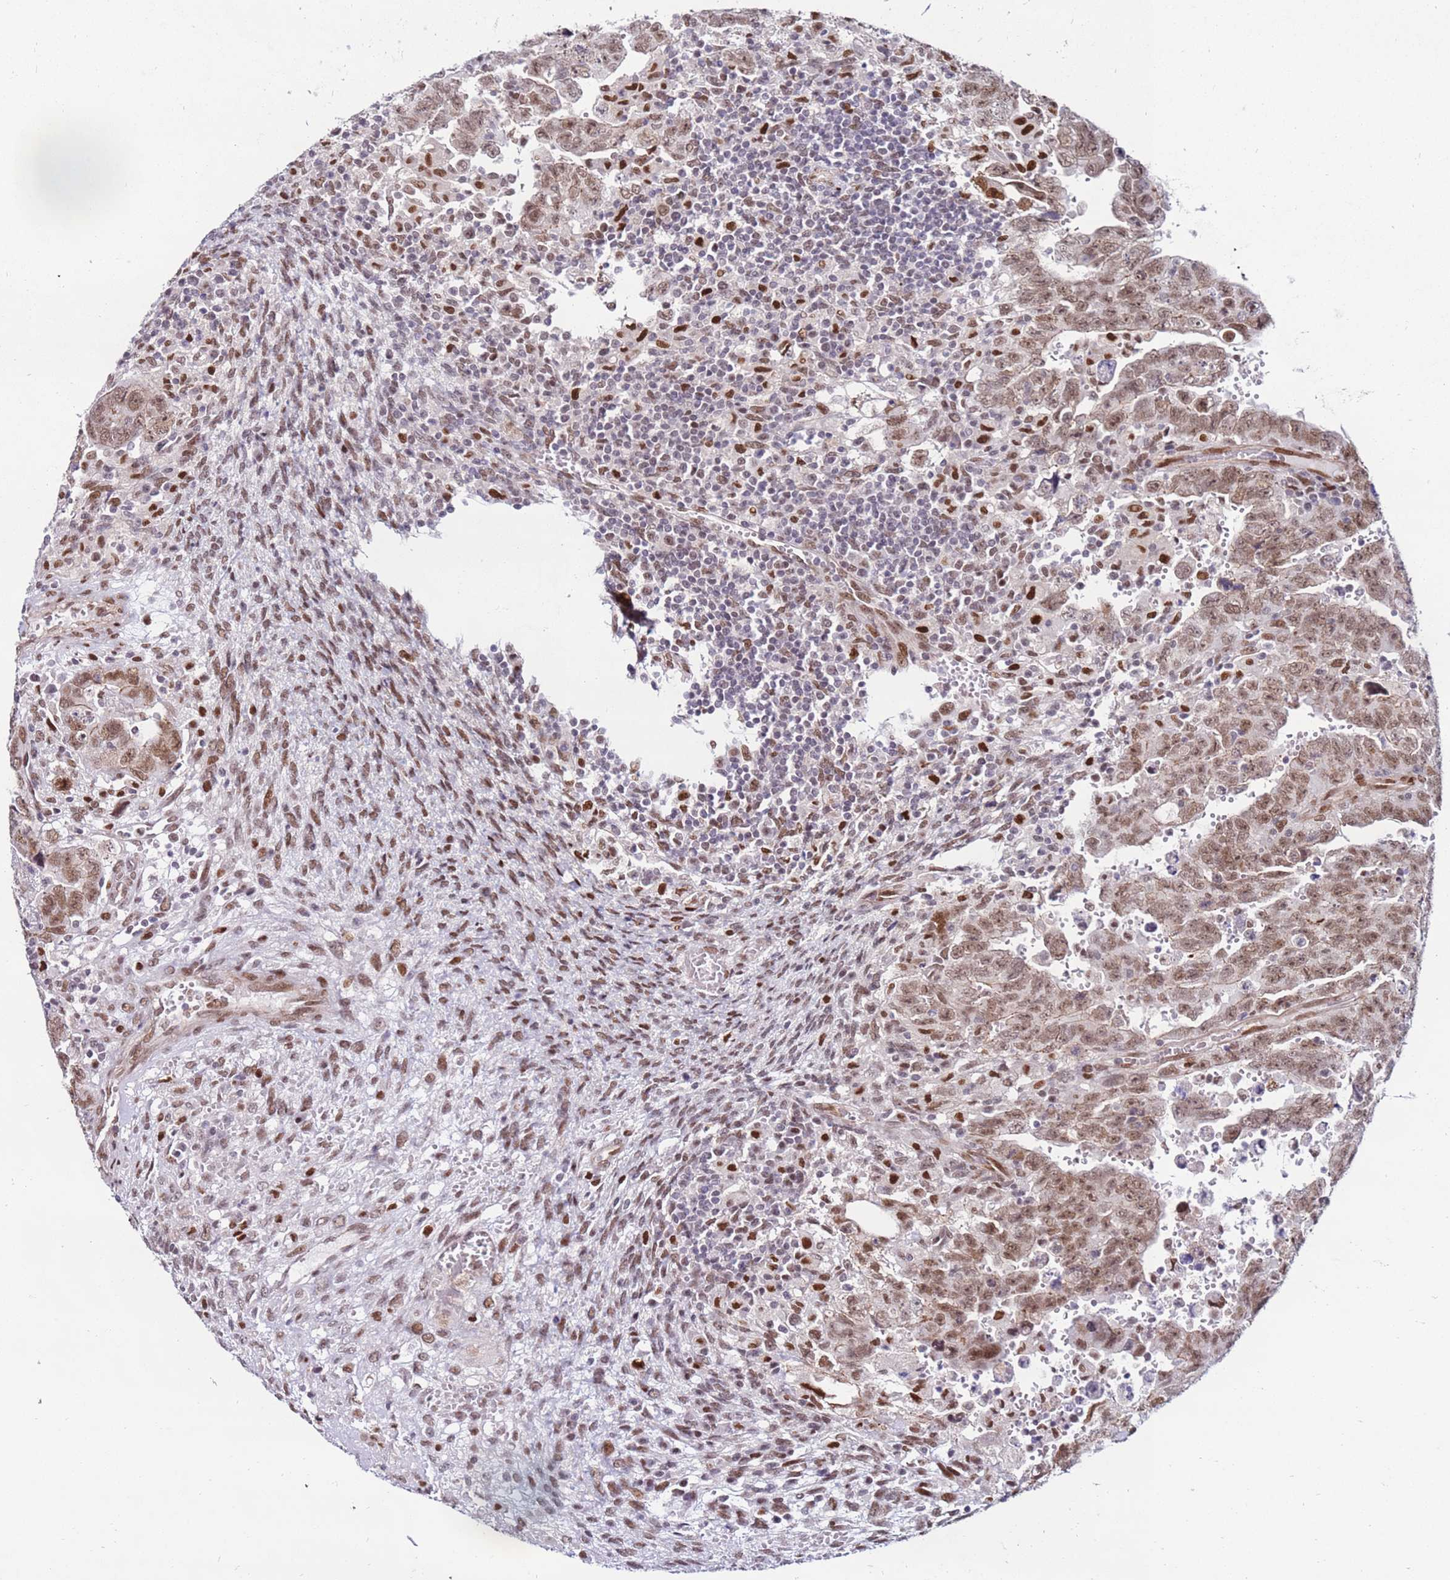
{"staining": {"intensity": "moderate", "quantity": ">75%", "location": "nuclear"}, "tissue": "testis cancer", "cell_type": "Tumor cells", "image_type": "cancer", "snomed": [{"axis": "morphology", "description": "Carcinoma, Embryonal, NOS"}, {"axis": "topography", "description": "Testis"}], "caption": "The photomicrograph shows a brown stain indicating the presence of a protein in the nuclear of tumor cells in testis cancer (embryonal carcinoma).", "gene": "KPNA4", "patient": {"sex": "male", "age": 28}}